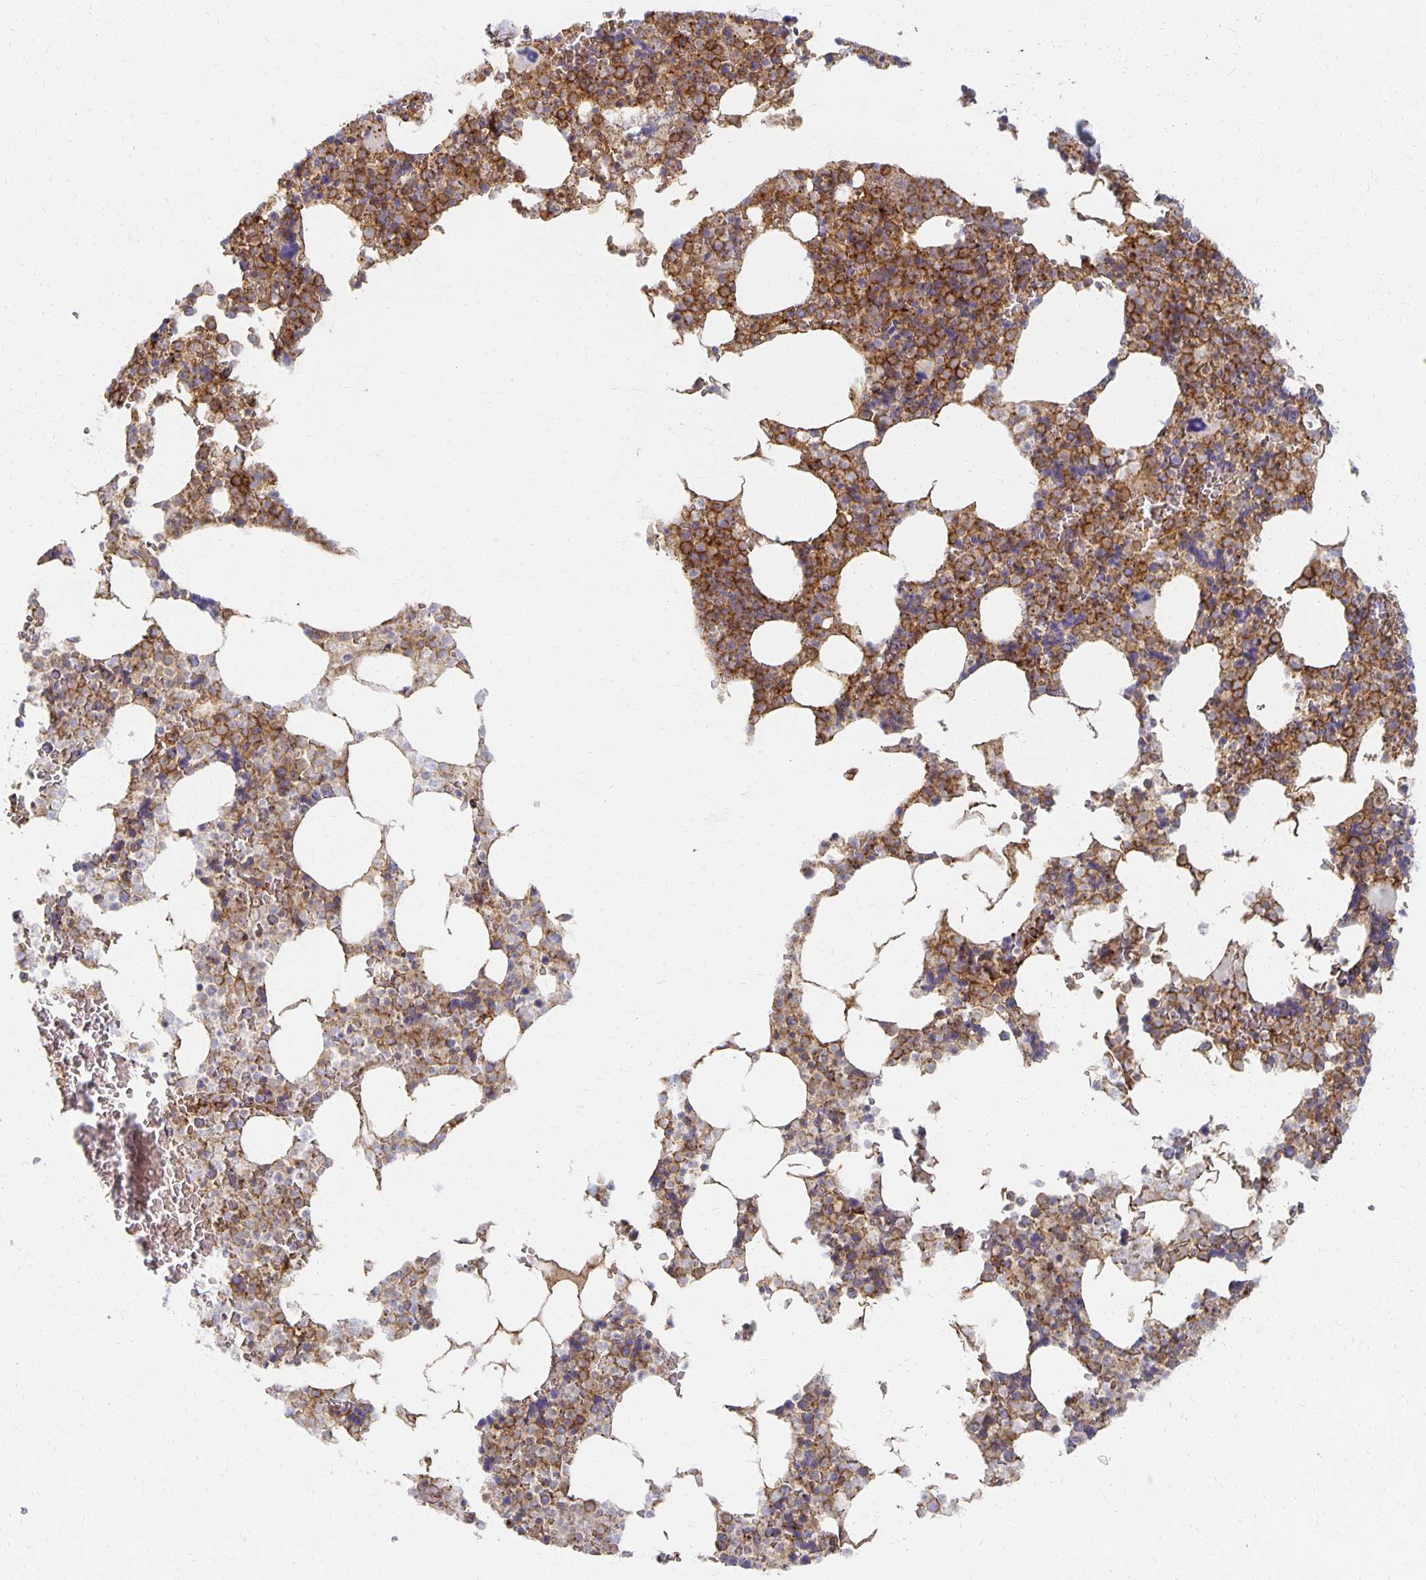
{"staining": {"intensity": "moderate", "quantity": ">75%", "location": "cytoplasmic/membranous"}, "tissue": "bone marrow", "cell_type": "Hematopoietic cells", "image_type": "normal", "snomed": [{"axis": "morphology", "description": "Normal tissue, NOS"}, {"axis": "topography", "description": "Bone marrow"}], "caption": "Unremarkable bone marrow reveals moderate cytoplasmic/membranous staining in approximately >75% of hematopoietic cells.", "gene": "TAAR1", "patient": {"sex": "female", "age": 42}}